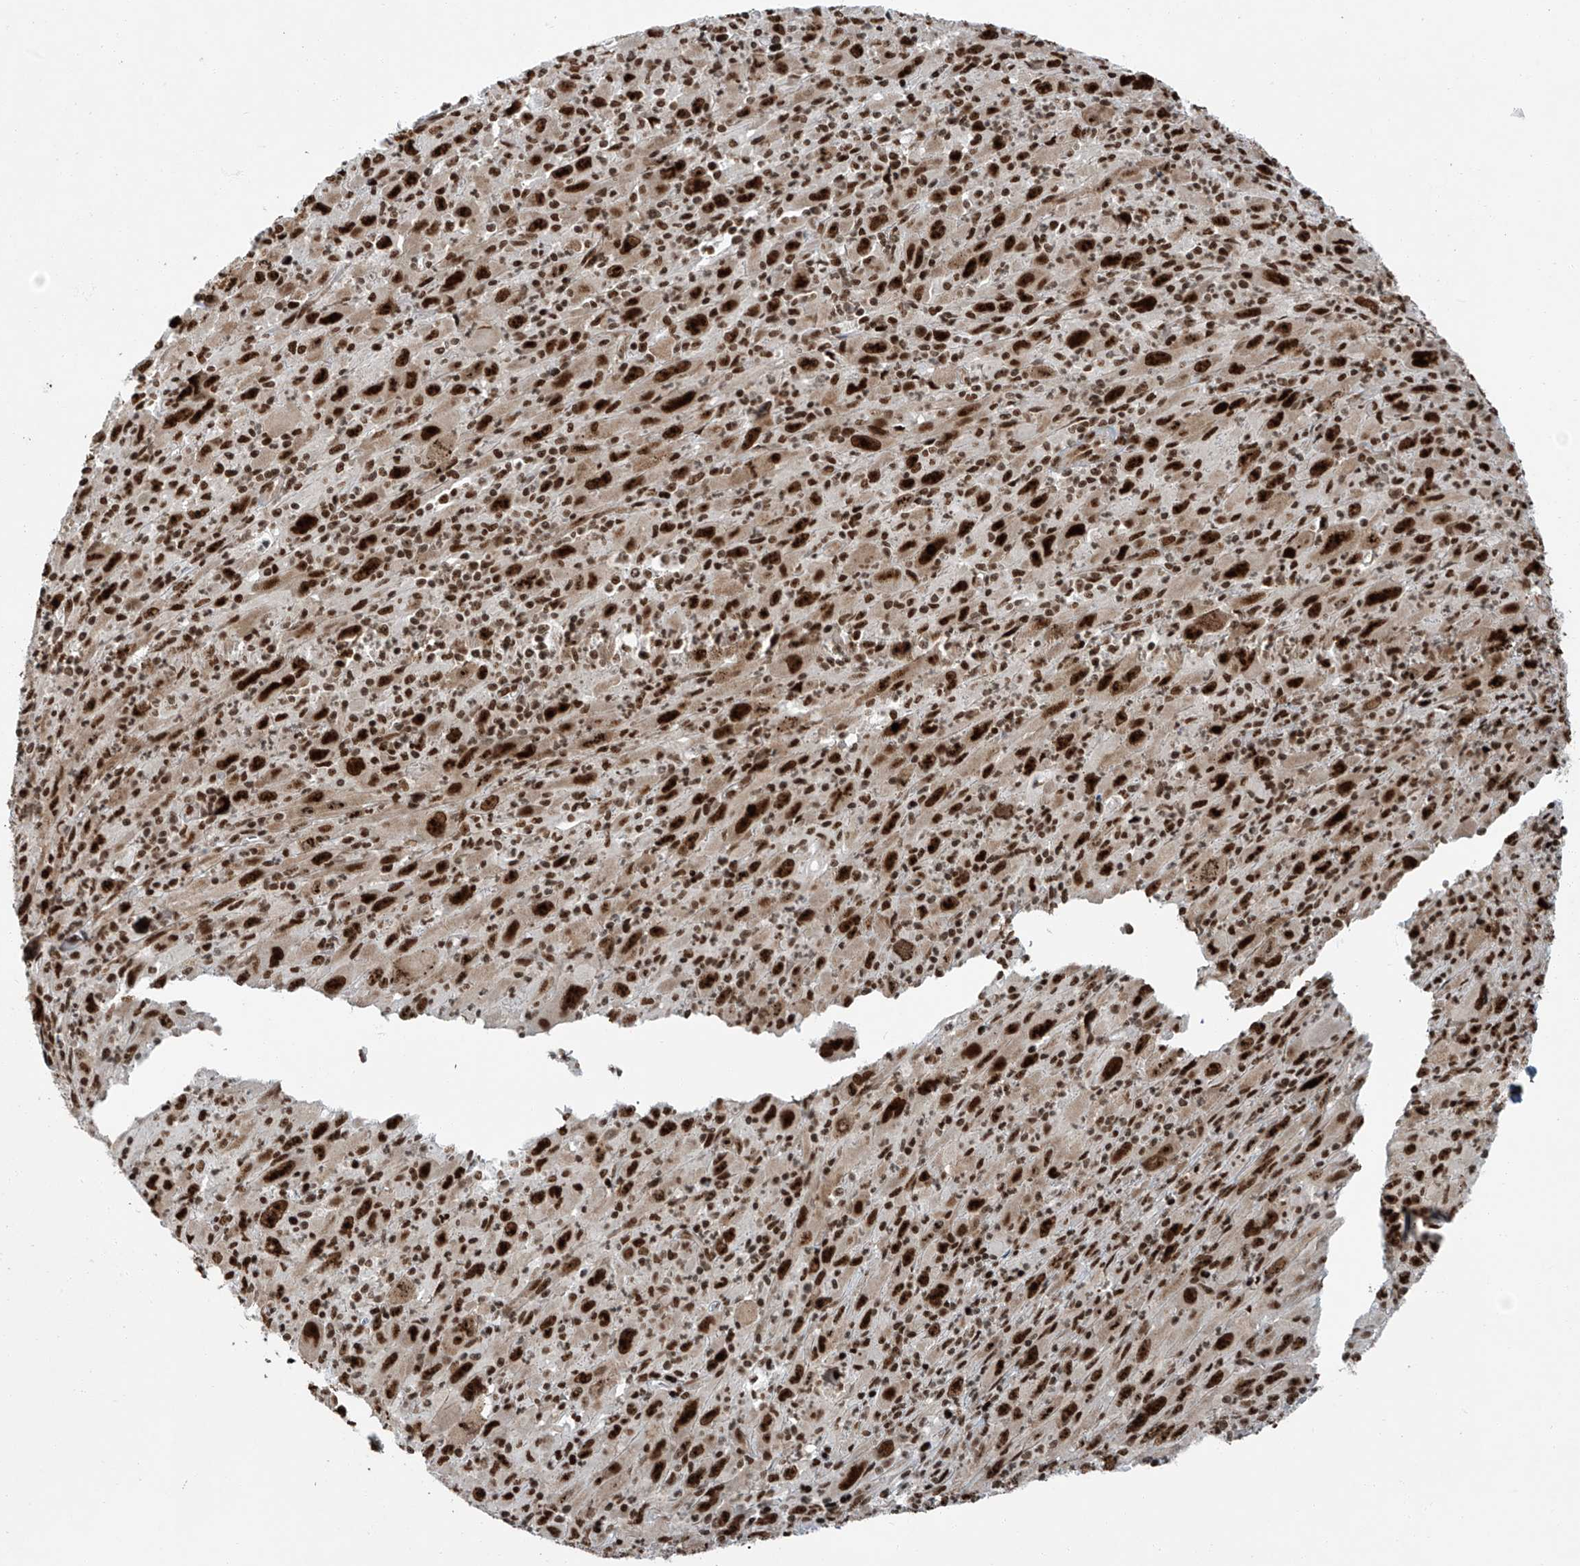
{"staining": {"intensity": "strong", "quantity": ">75%", "location": "nuclear"}, "tissue": "melanoma", "cell_type": "Tumor cells", "image_type": "cancer", "snomed": [{"axis": "morphology", "description": "Malignant melanoma, Metastatic site"}, {"axis": "topography", "description": "Skin"}], "caption": "Immunohistochemical staining of melanoma displays strong nuclear protein positivity in approximately >75% of tumor cells. The staining was performed using DAB (3,3'-diaminobenzidine), with brown indicating positive protein expression. Nuclei are stained blue with hematoxylin.", "gene": "FAM193B", "patient": {"sex": "female", "age": 56}}